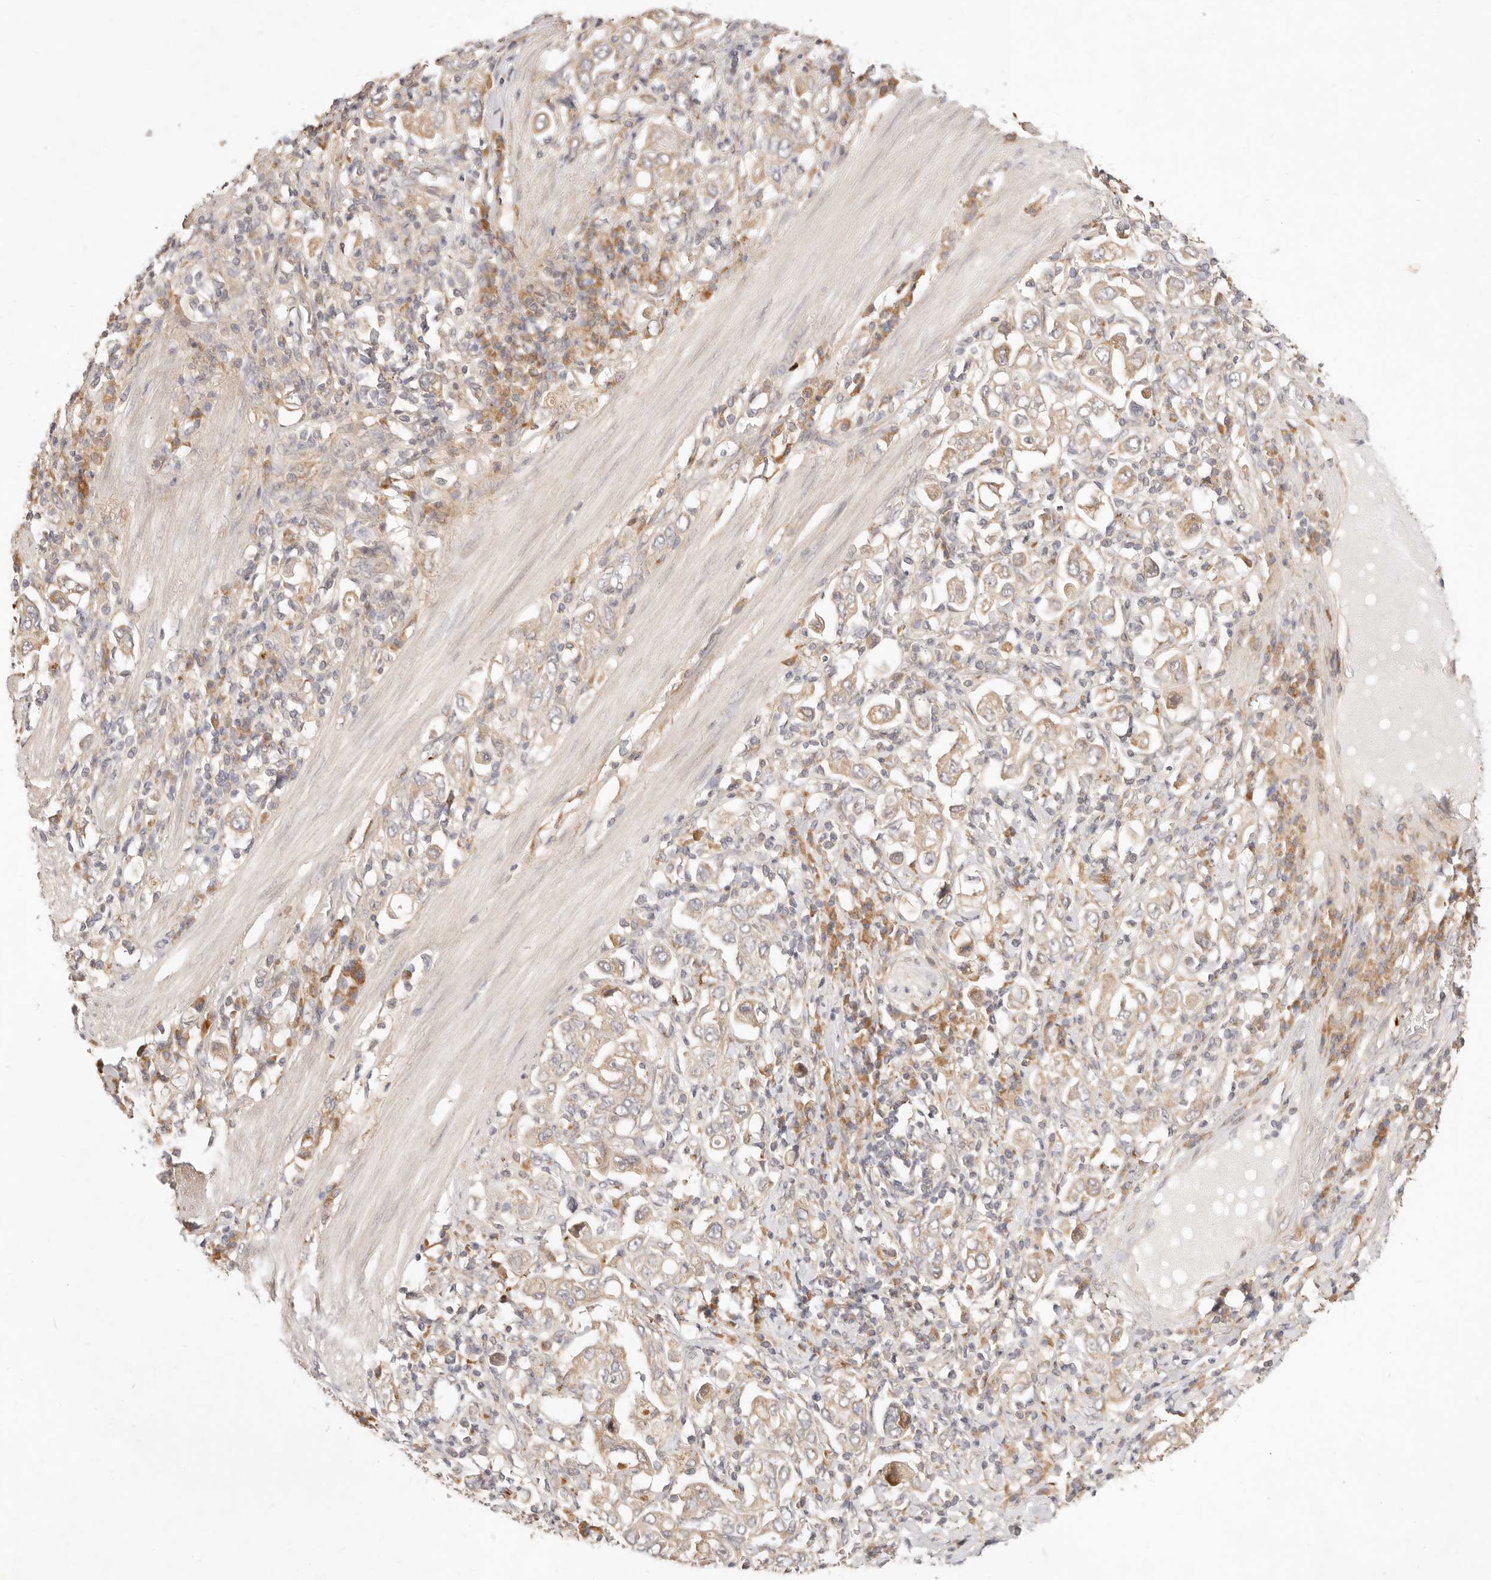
{"staining": {"intensity": "weak", "quantity": ">75%", "location": "cytoplasmic/membranous"}, "tissue": "stomach cancer", "cell_type": "Tumor cells", "image_type": "cancer", "snomed": [{"axis": "morphology", "description": "Adenocarcinoma, NOS"}, {"axis": "topography", "description": "Stomach, upper"}], "caption": "Immunohistochemistry of human adenocarcinoma (stomach) exhibits low levels of weak cytoplasmic/membranous expression in approximately >75% of tumor cells.", "gene": "UBXN10", "patient": {"sex": "male", "age": 62}}